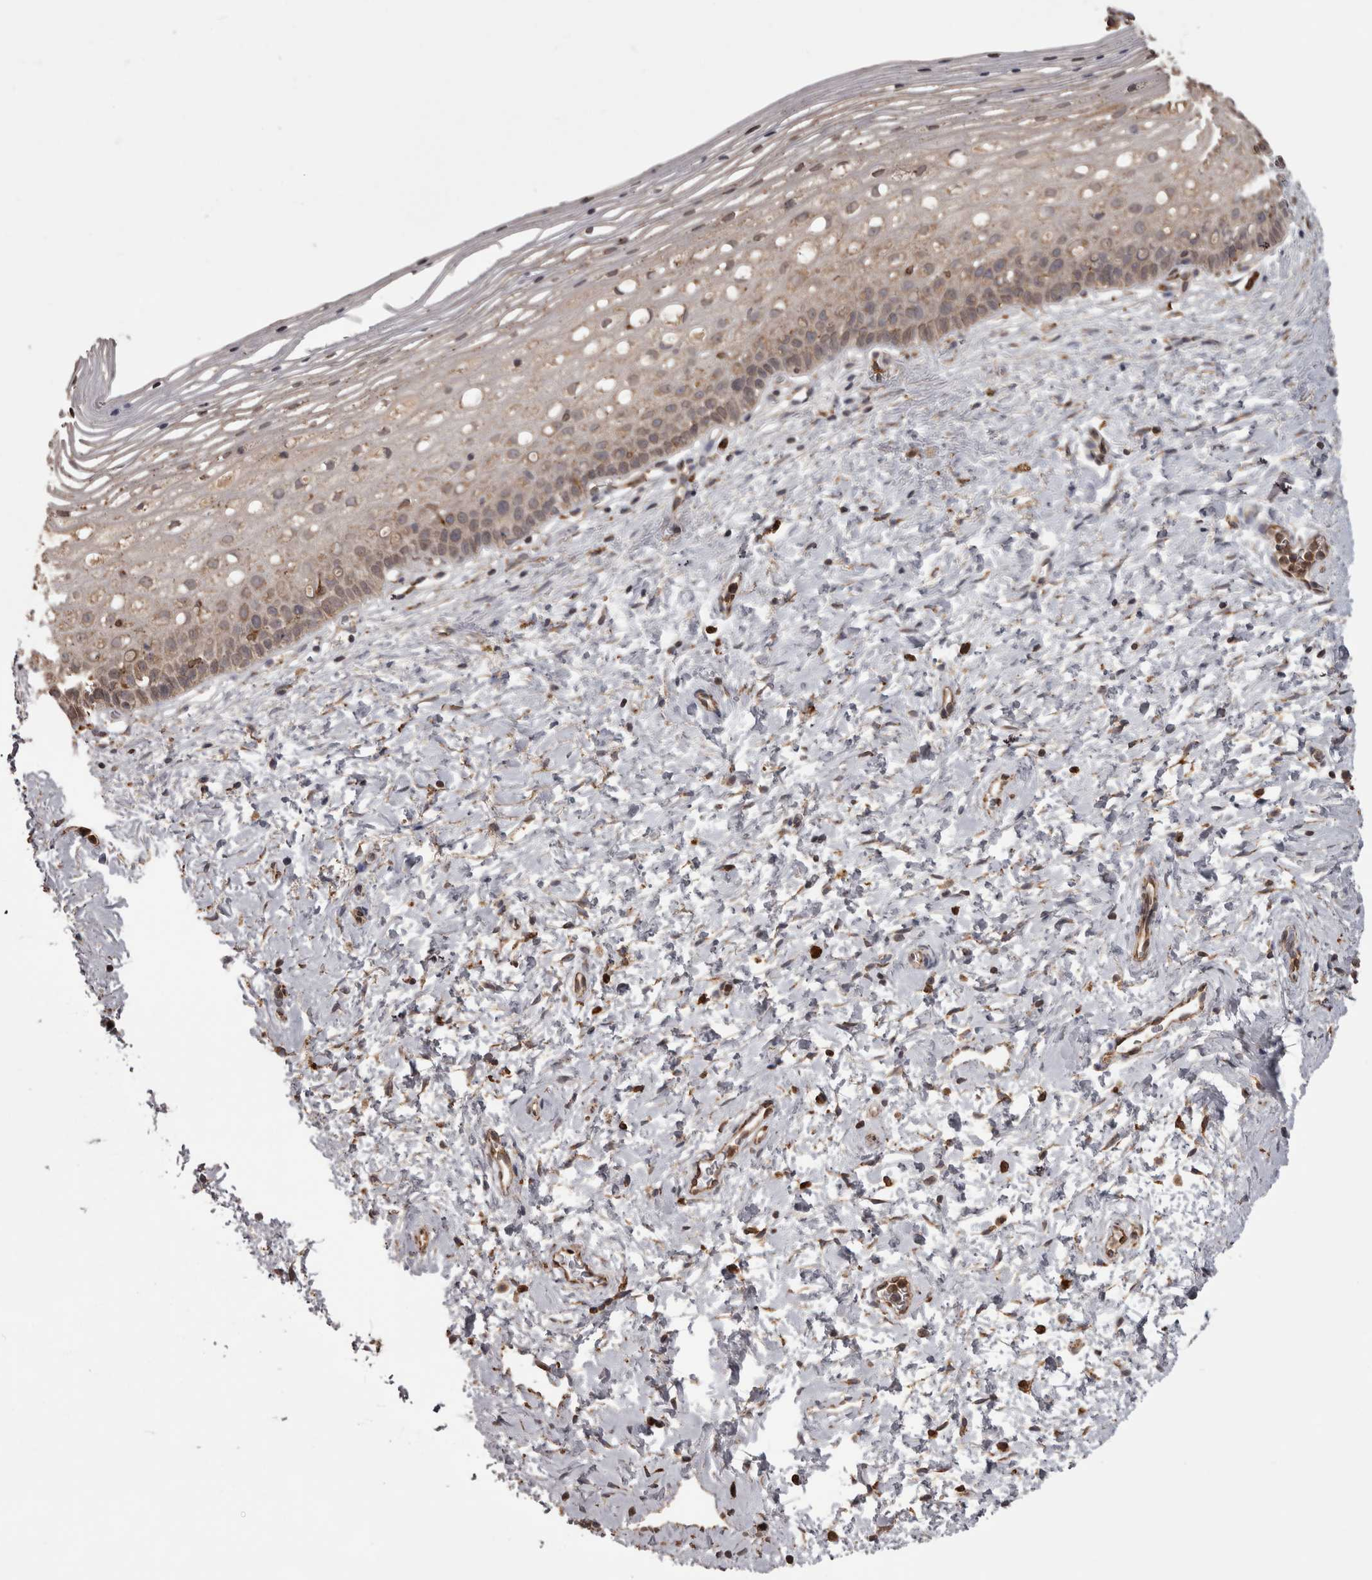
{"staining": {"intensity": "weak", "quantity": "25%-75%", "location": "cytoplasmic/membranous"}, "tissue": "cervix", "cell_type": "Squamous epithelial cells", "image_type": "normal", "snomed": [{"axis": "morphology", "description": "Normal tissue, NOS"}, {"axis": "topography", "description": "Cervix"}], "caption": "Immunohistochemical staining of unremarkable human cervix displays low levels of weak cytoplasmic/membranous positivity in approximately 25%-75% of squamous epithelial cells. (Brightfield microscopy of DAB IHC at high magnification).", "gene": "PON2", "patient": {"sex": "female", "age": 72}}